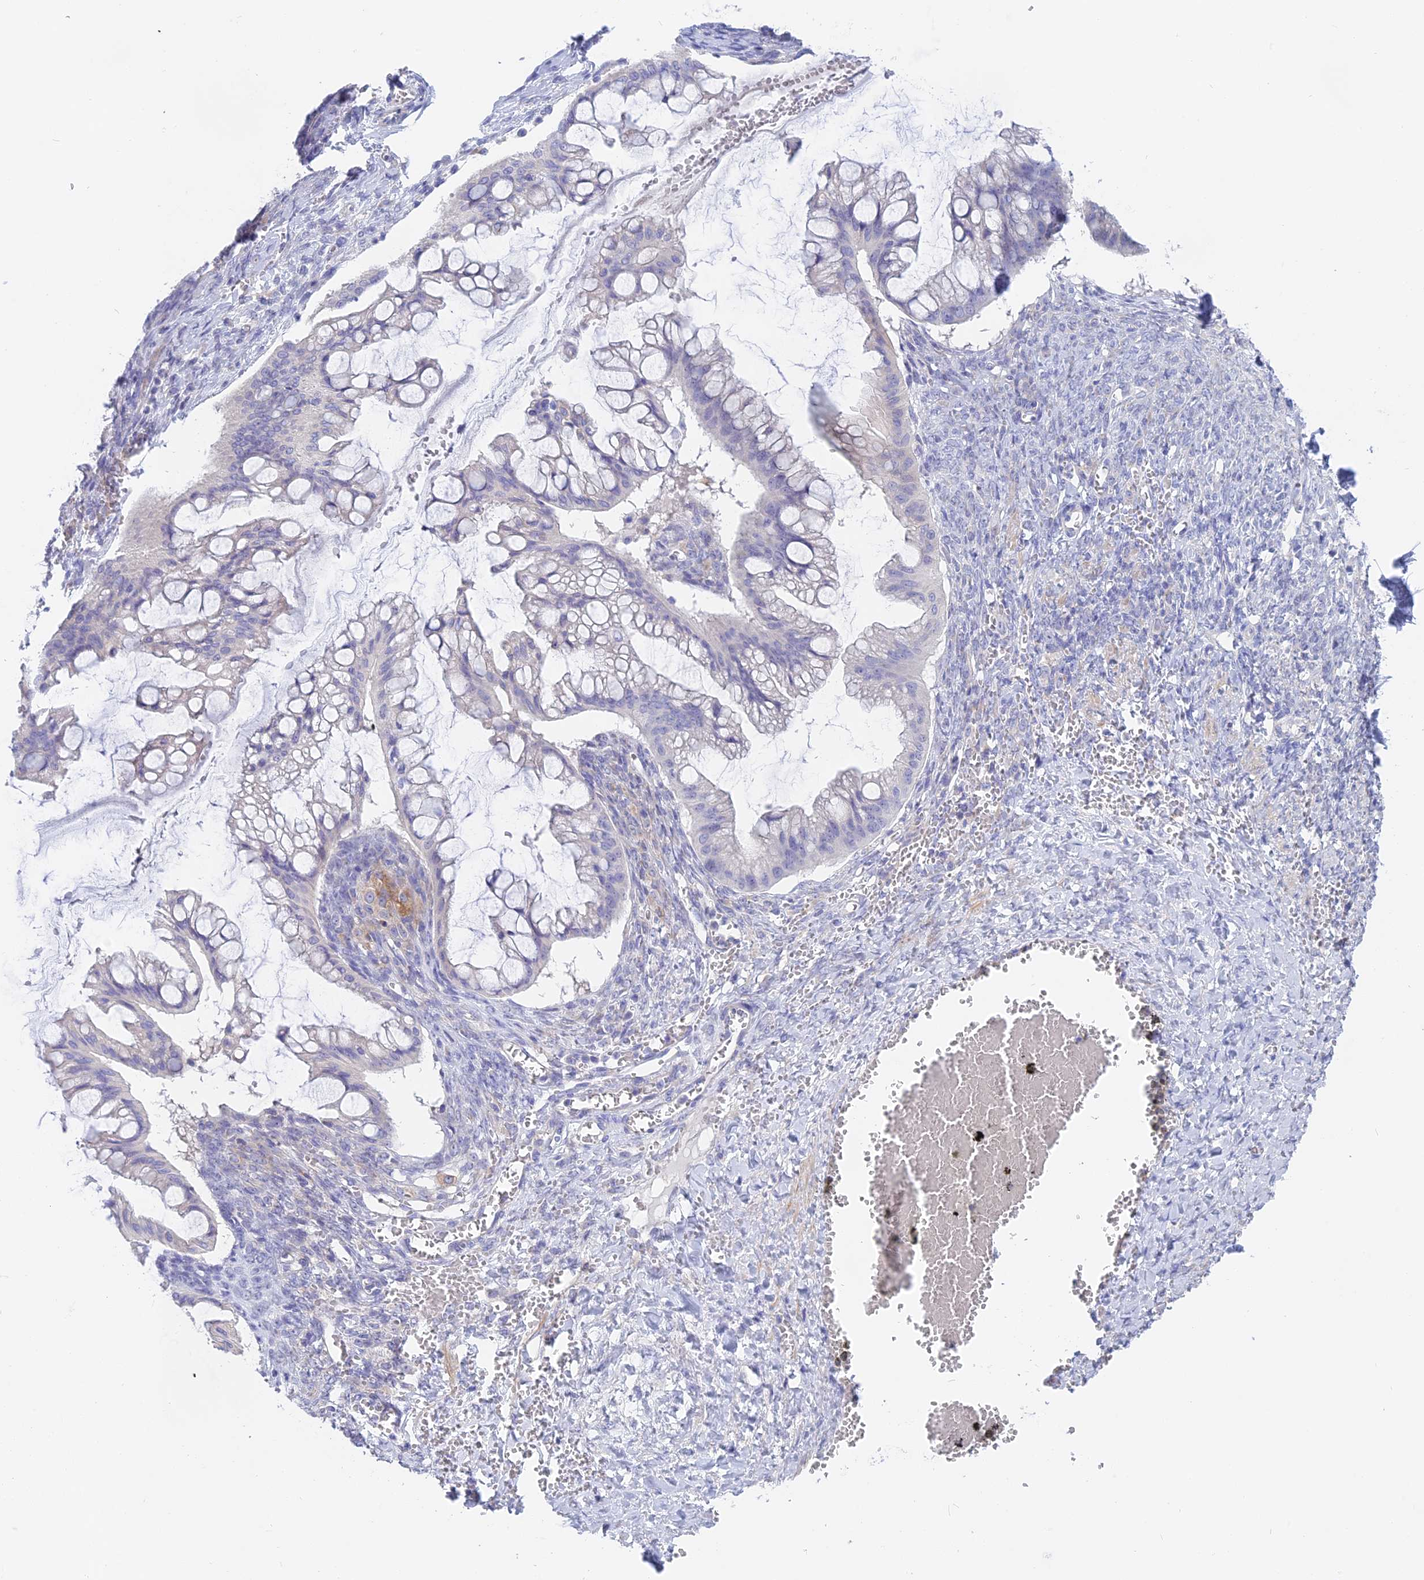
{"staining": {"intensity": "negative", "quantity": "none", "location": "none"}, "tissue": "ovarian cancer", "cell_type": "Tumor cells", "image_type": "cancer", "snomed": [{"axis": "morphology", "description": "Cystadenocarcinoma, mucinous, NOS"}, {"axis": "topography", "description": "Ovary"}], "caption": "Immunohistochemistry (IHC) histopathology image of ovarian cancer (mucinous cystadenocarcinoma) stained for a protein (brown), which shows no staining in tumor cells.", "gene": "GLB1L", "patient": {"sex": "female", "age": 73}}